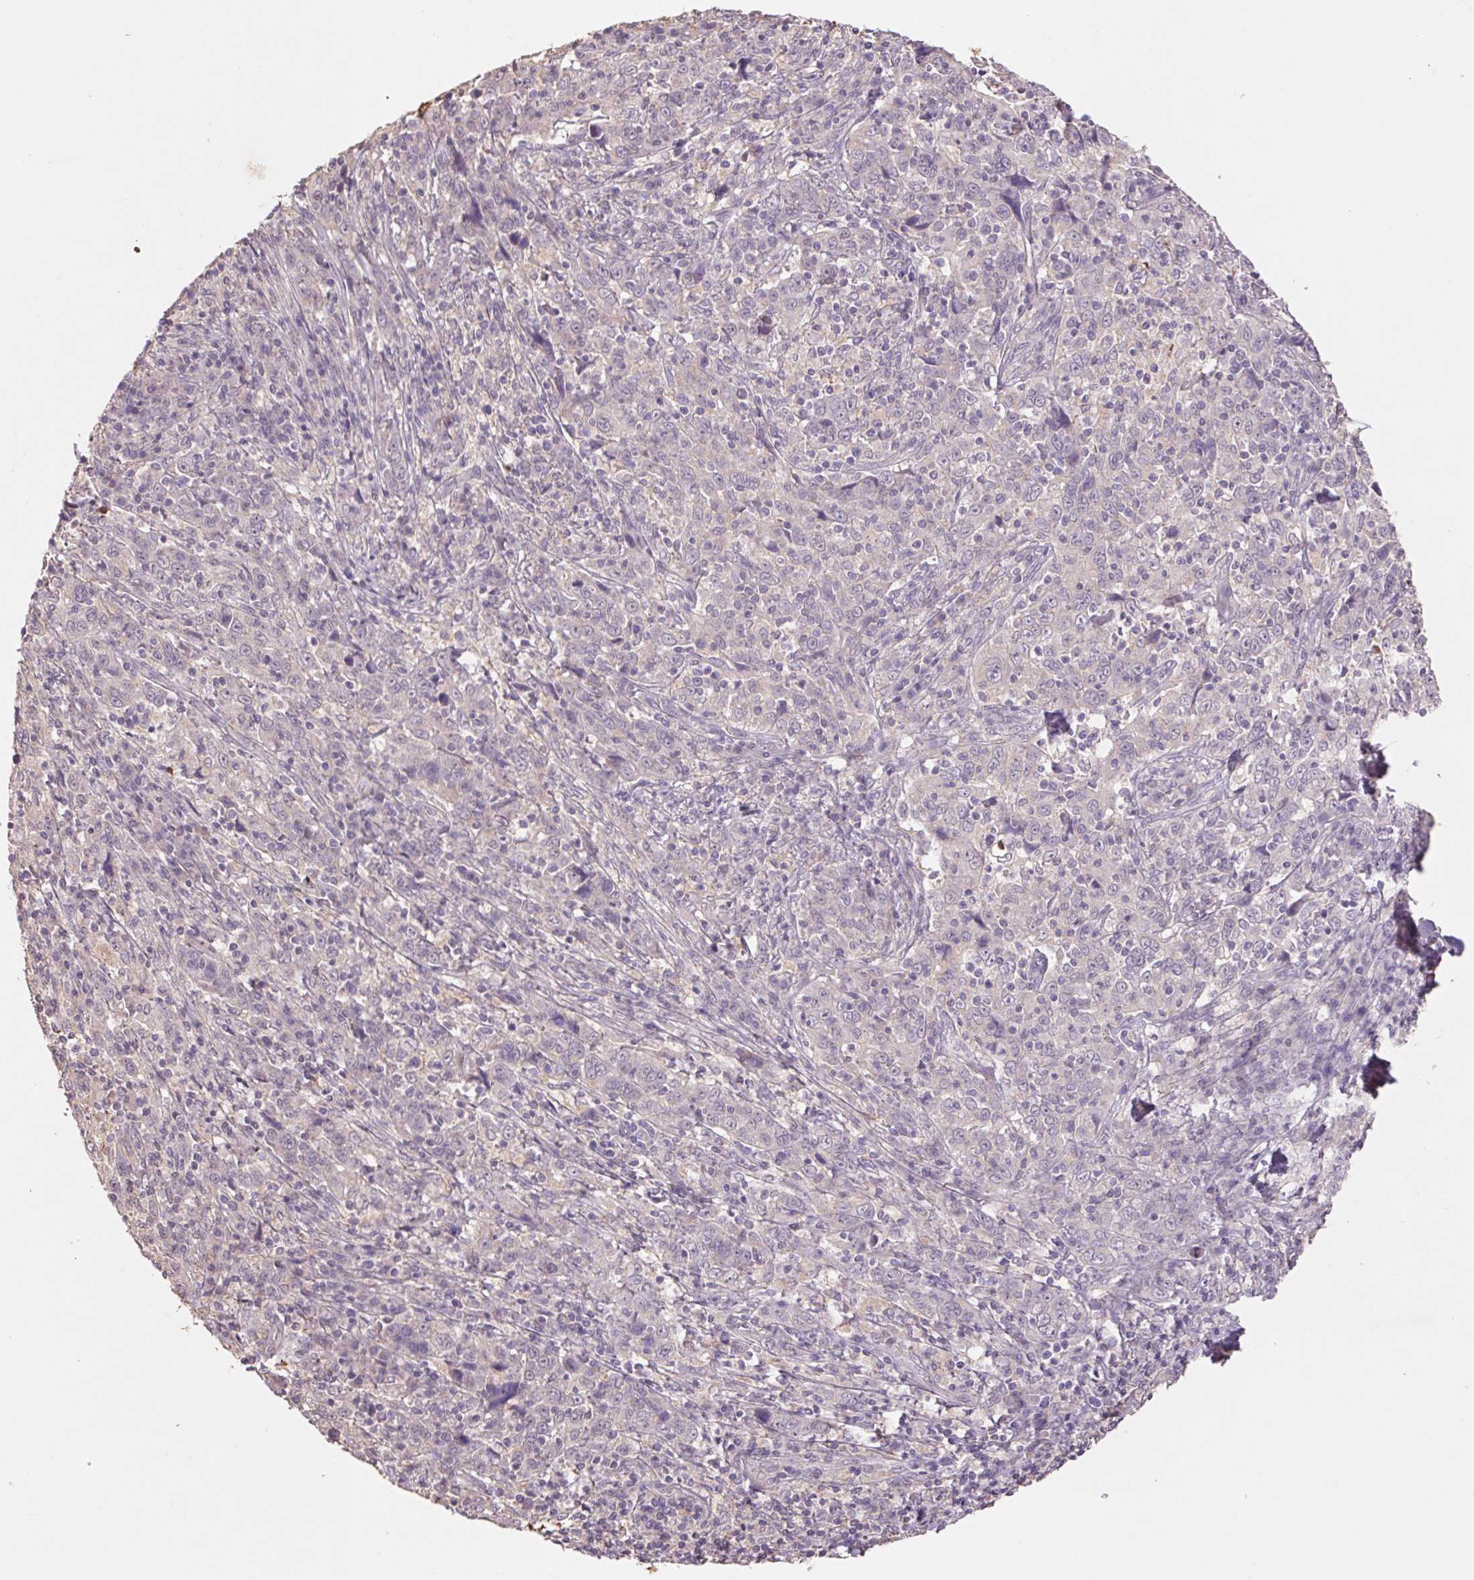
{"staining": {"intensity": "weak", "quantity": "<25%", "location": "cytoplasmic/membranous"}, "tissue": "cervical cancer", "cell_type": "Tumor cells", "image_type": "cancer", "snomed": [{"axis": "morphology", "description": "Squamous cell carcinoma, NOS"}, {"axis": "topography", "description": "Cervix"}], "caption": "Cervical cancer stained for a protein using immunohistochemistry (IHC) reveals no positivity tumor cells.", "gene": "GRM2", "patient": {"sex": "female", "age": 46}}